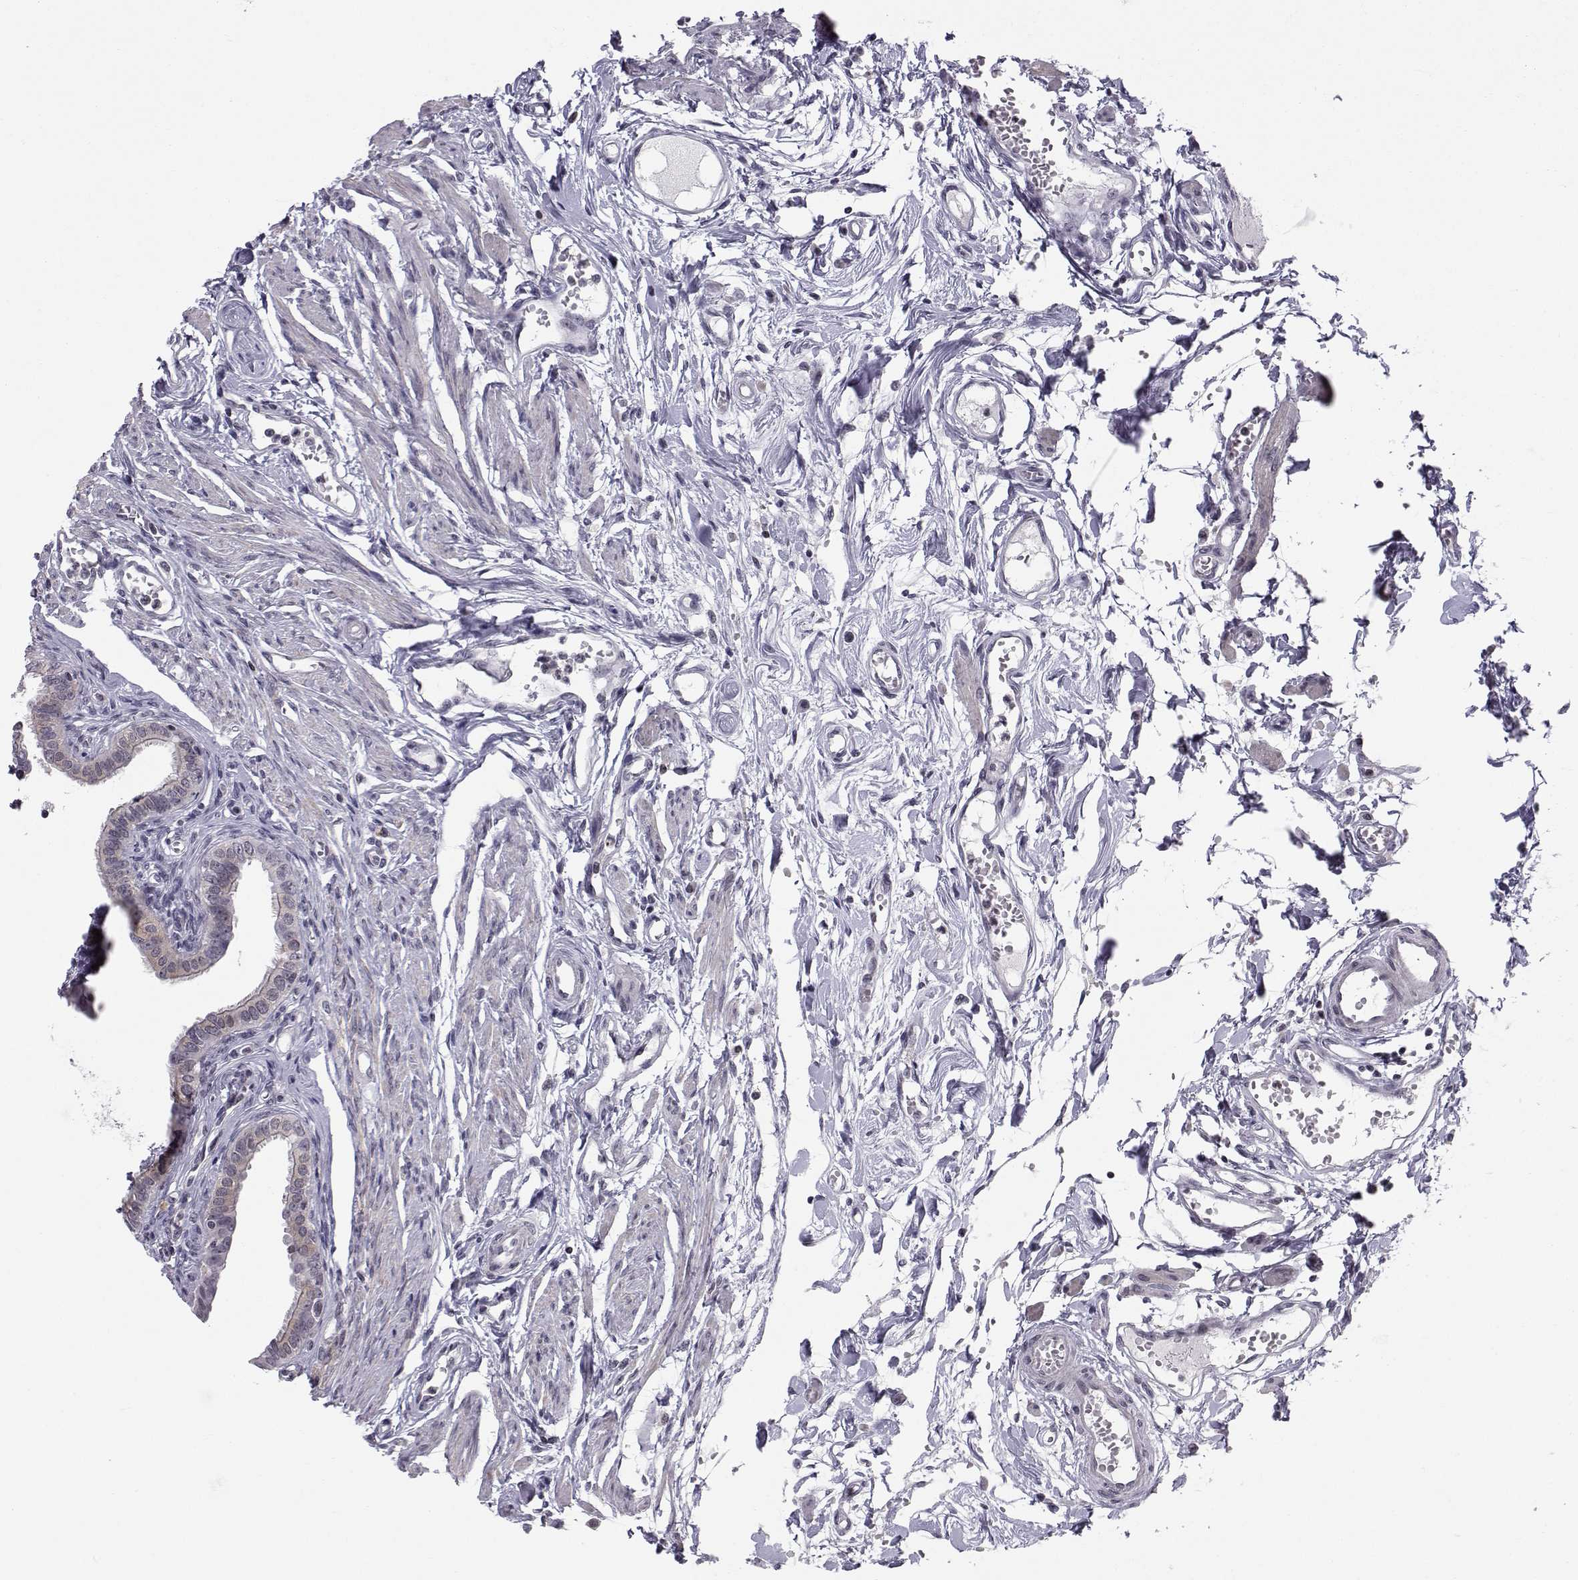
{"staining": {"intensity": "weak", "quantity": "<25%", "location": "cytoplasmic/membranous"}, "tissue": "fallopian tube", "cell_type": "Glandular cells", "image_type": "normal", "snomed": [{"axis": "morphology", "description": "Normal tissue, NOS"}, {"axis": "morphology", "description": "Carcinoma, endometroid"}, {"axis": "topography", "description": "Fallopian tube"}, {"axis": "topography", "description": "Ovary"}], "caption": "DAB (3,3'-diaminobenzidine) immunohistochemical staining of benign fallopian tube reveals no significant expression in glandular cells. (Immunohistochemistry, brightfield microscopy, high magnification).", "gene": "MARCHF4", "patient": {"sex": "female", "age": 42}}